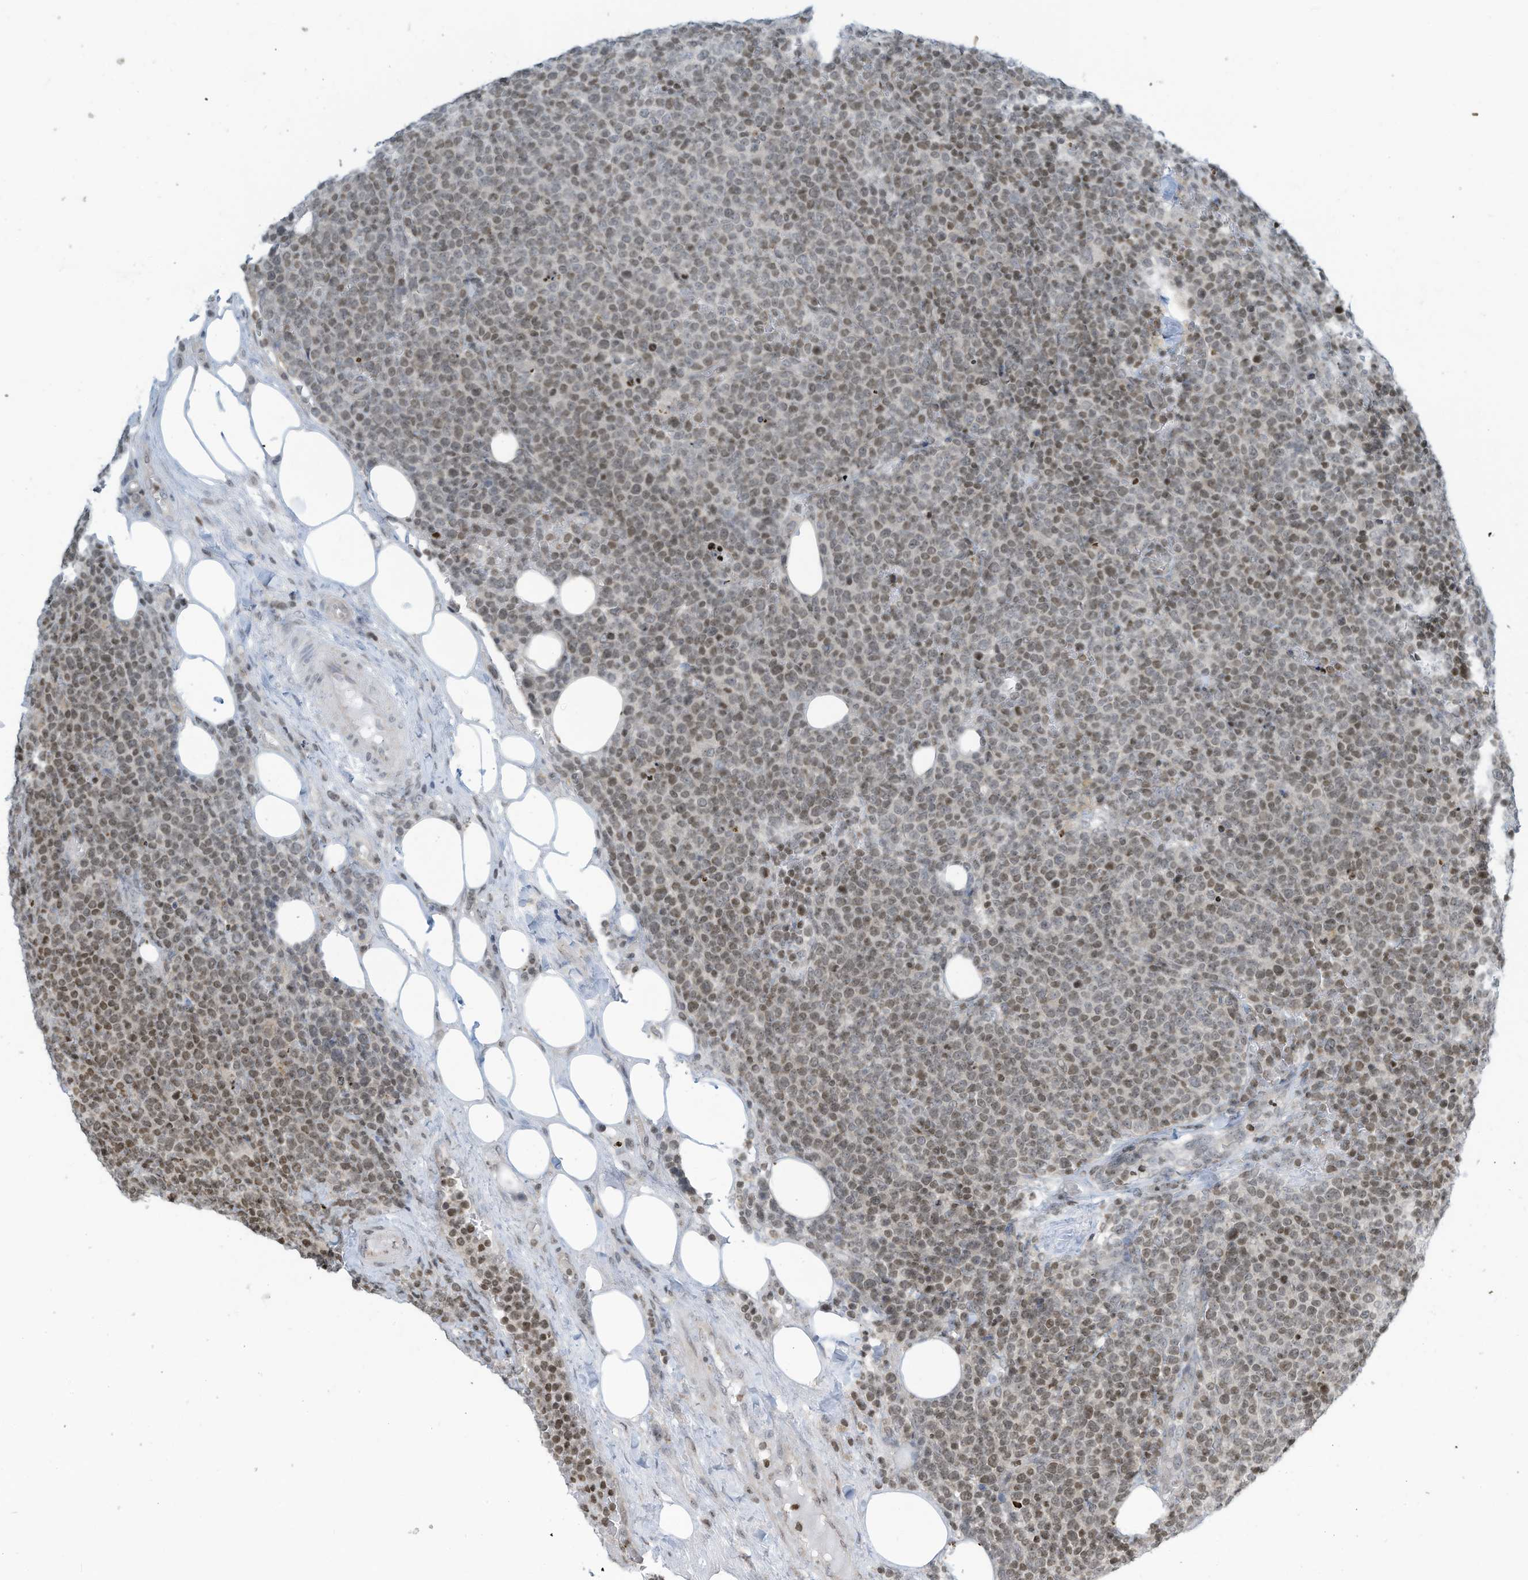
{"staining": {"intensity": "weak", "quantity": "25%-75%", "location": "nuclear"}, "tissue": "lymphoma", "cell_type": "Tumor cells", "image_type": "cancer", "snomed": [{"axis": "morphology", "description": "Malignant lymphoma, non-Hodgkin's type, High grade"}, {"axis": "topography", "description": "Lymph node"}], "caption": "Protein expression analysis of high-grade malignant lymphoma, non-Hodgkin's type reveals weak nuclear staining in about 25%-75% of tumor cells.", "gene": "ADI1", "patient": {"sex": "male", "age": 61}}